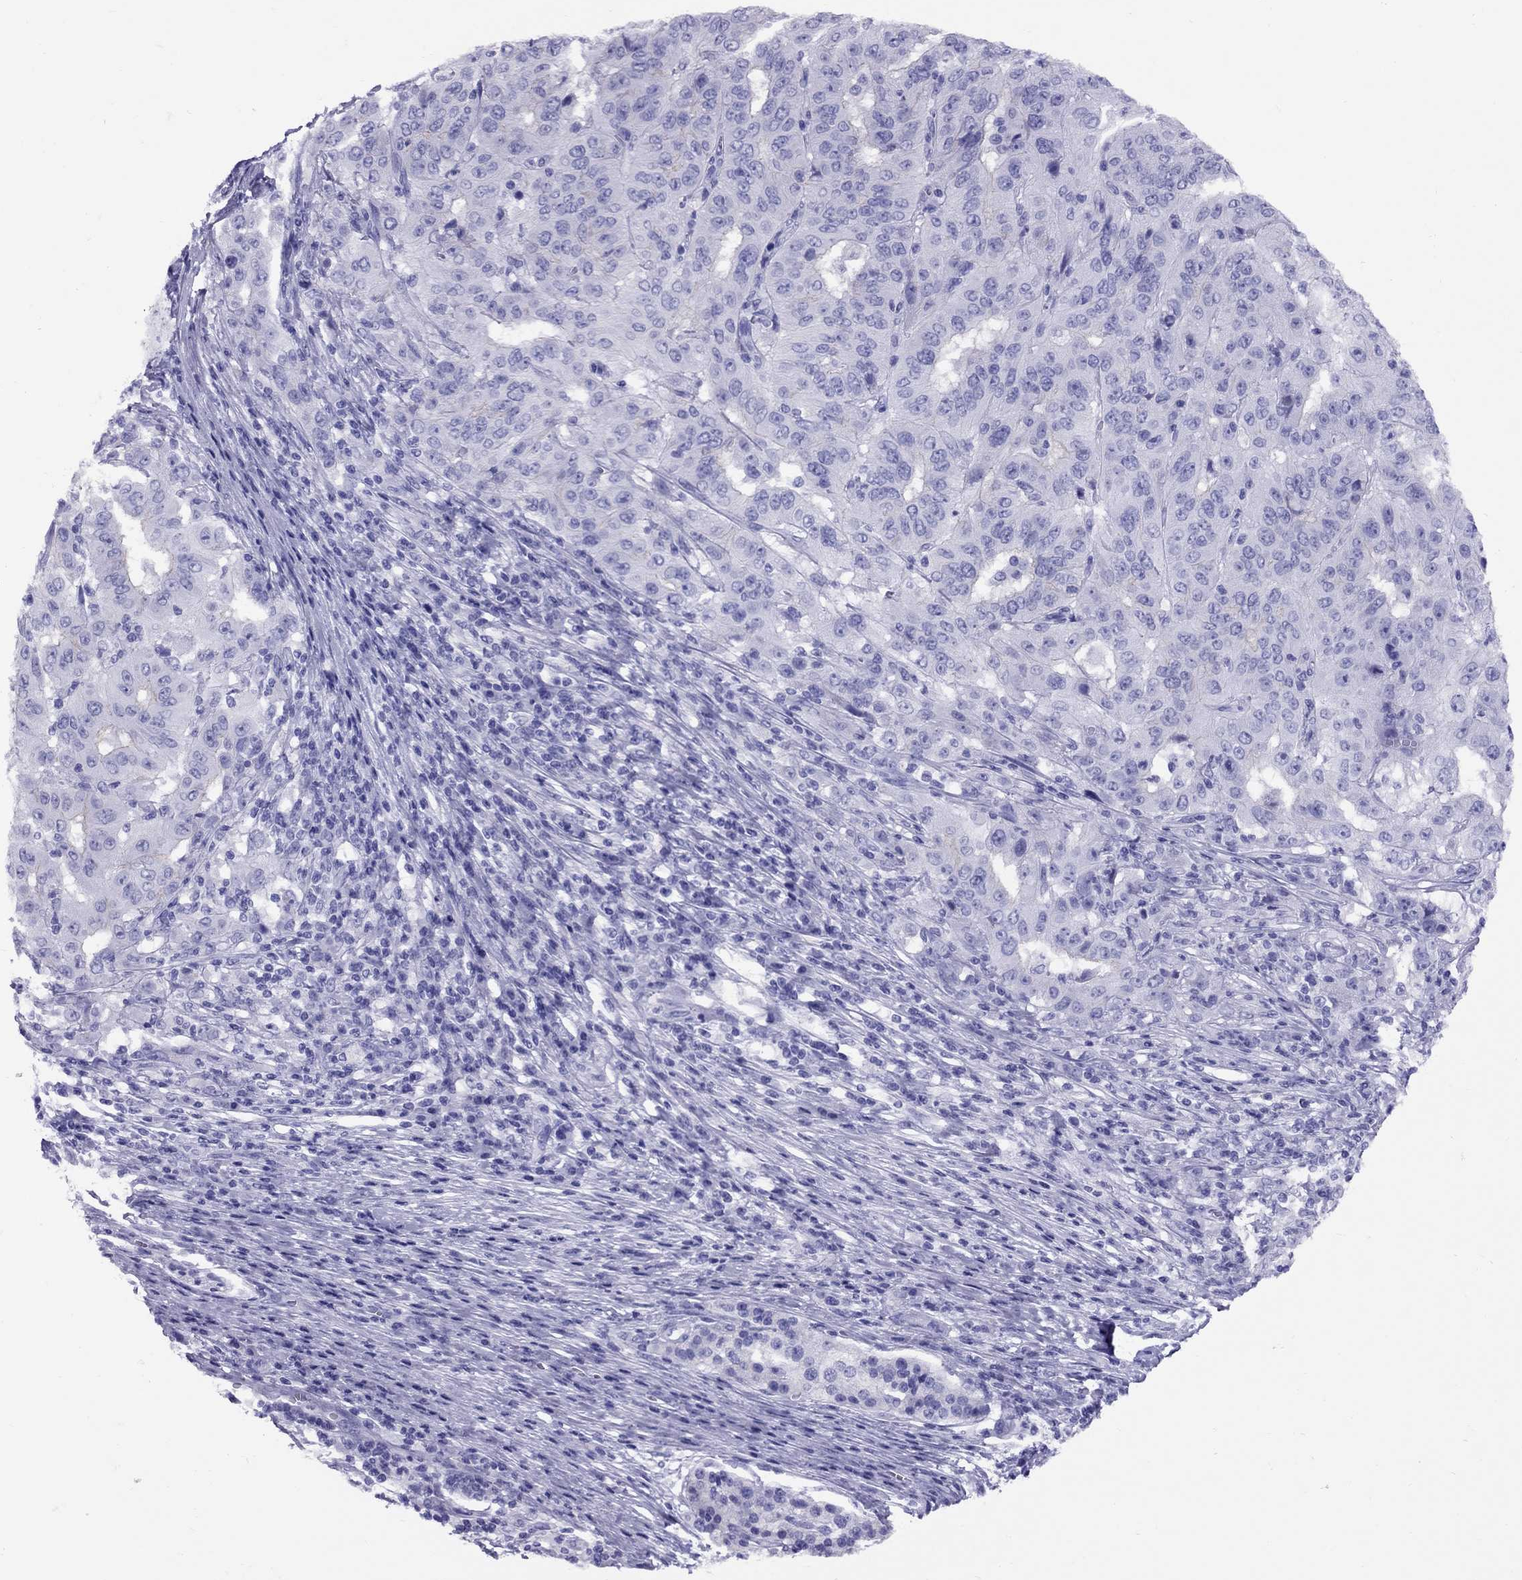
{"staining": {"intensity": "negative", "quantity": "none", "location": "none"}, "tissue": "pancreatic cancer", "cell_type": "Tumor cells", "image_type": "cancer", "snomed": [{"axis": "morphology", "description": "Adenocarcinoma, NOS"}, {"axis": "topography", "description": "Pancreas"}], "caption": "Tumor cells show no significant protein staining in pancreatic cancer (adenocarcinoma).", "gene": "AVPR1B", "patient": {"sex": "male", "age": 63}}